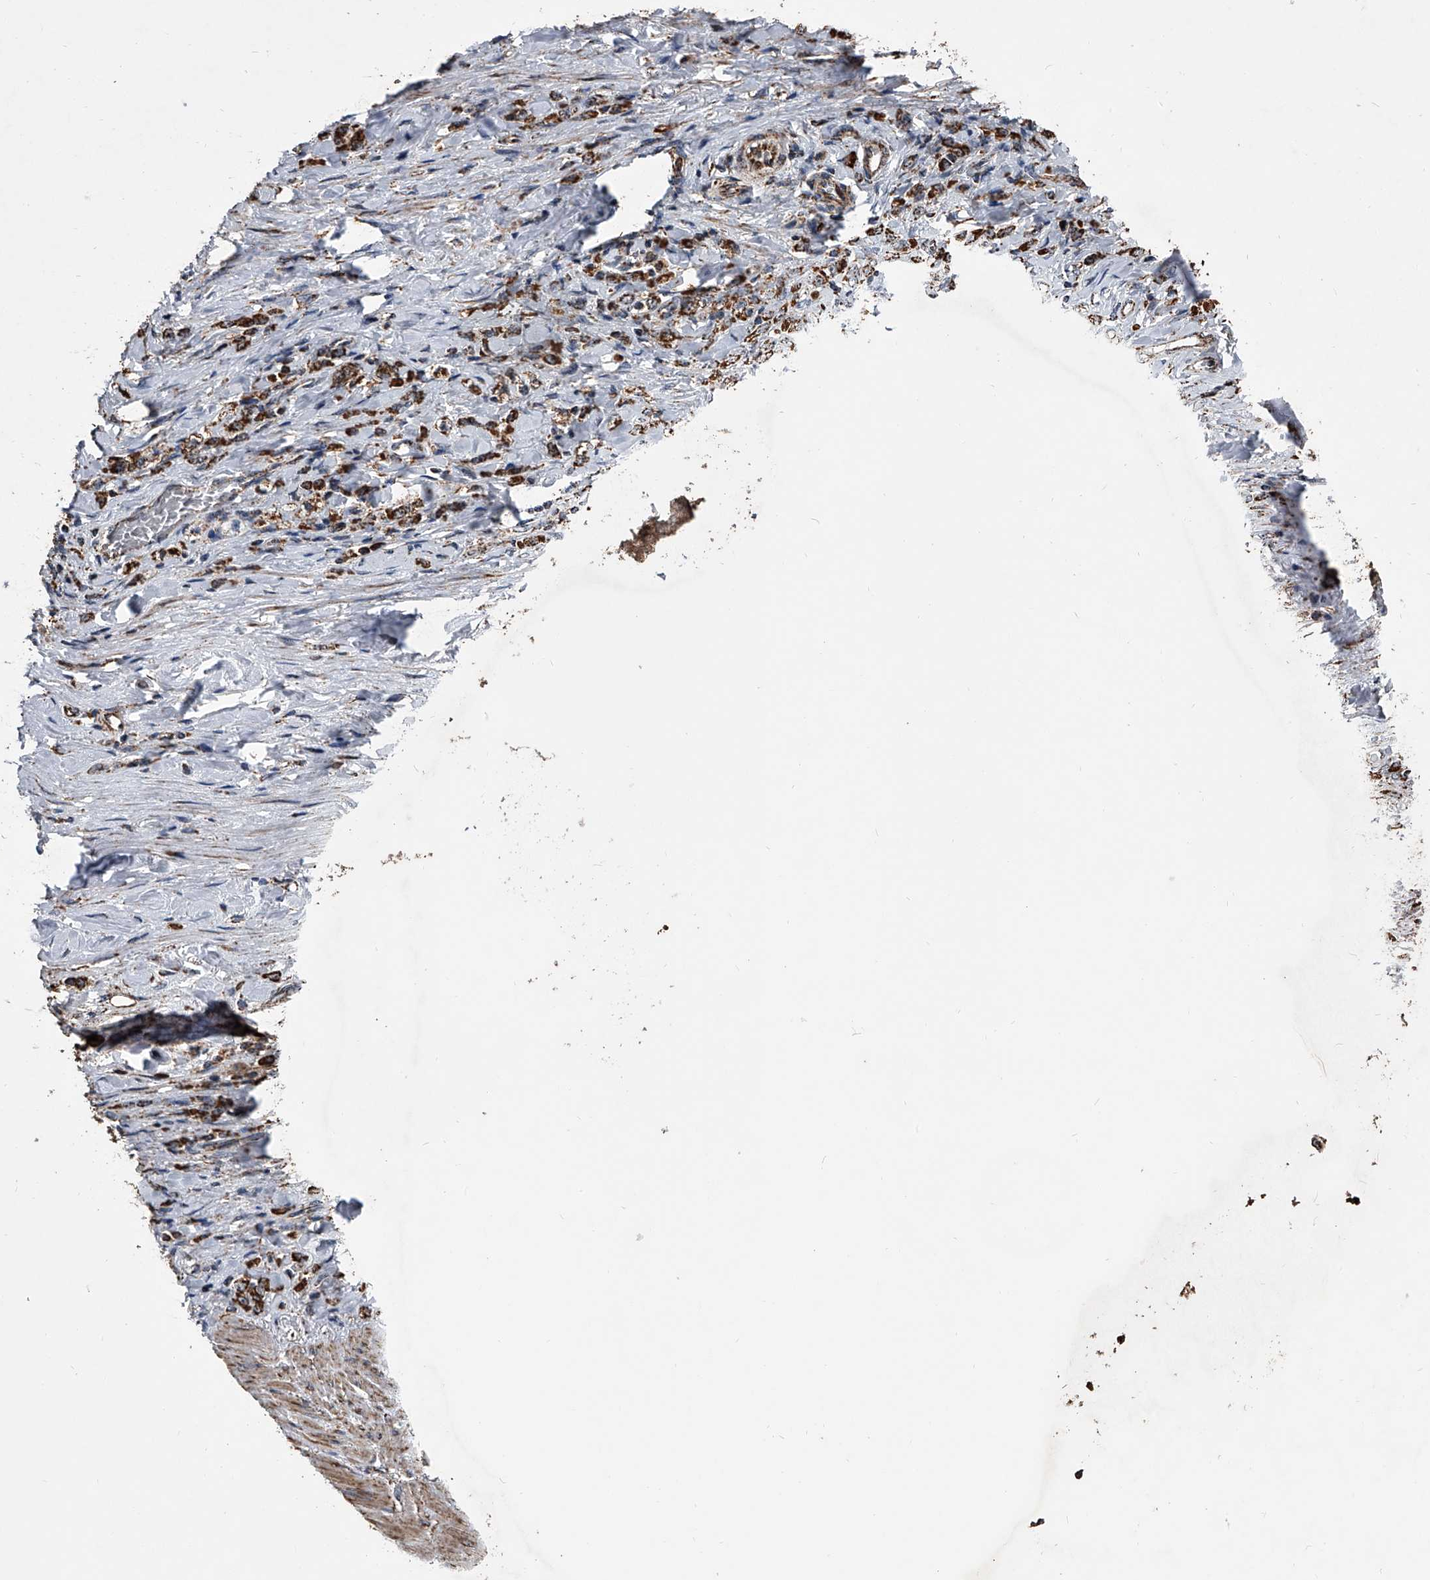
{"staining": {"intensity": "strong", "quantity": ">75%", "location": "cytoplasmic/membranous"}, "tissue": "stomach cancer", "cell_type": "Tumor cells", "image_type": "cancer", "snomed": [{"axis": "morphology", "description": "Normal tissue, NOS"}, {"axis": "morphology", "description": "Adenocarcinoma, NOS"}, {"axis": "topography", "description": "Stomach"}], "caption": "Immunohistochemistry of human stomach cancer (adenocarcinoma) shows high levels of strong cytoplasmic/membranous staining in approximately >75% of tumor cells. (DAB = brown stain, brightfield microscopy at high magnification).", "gene": "SMPDL3A", "patient": {"sex": "male", "age": 82}}